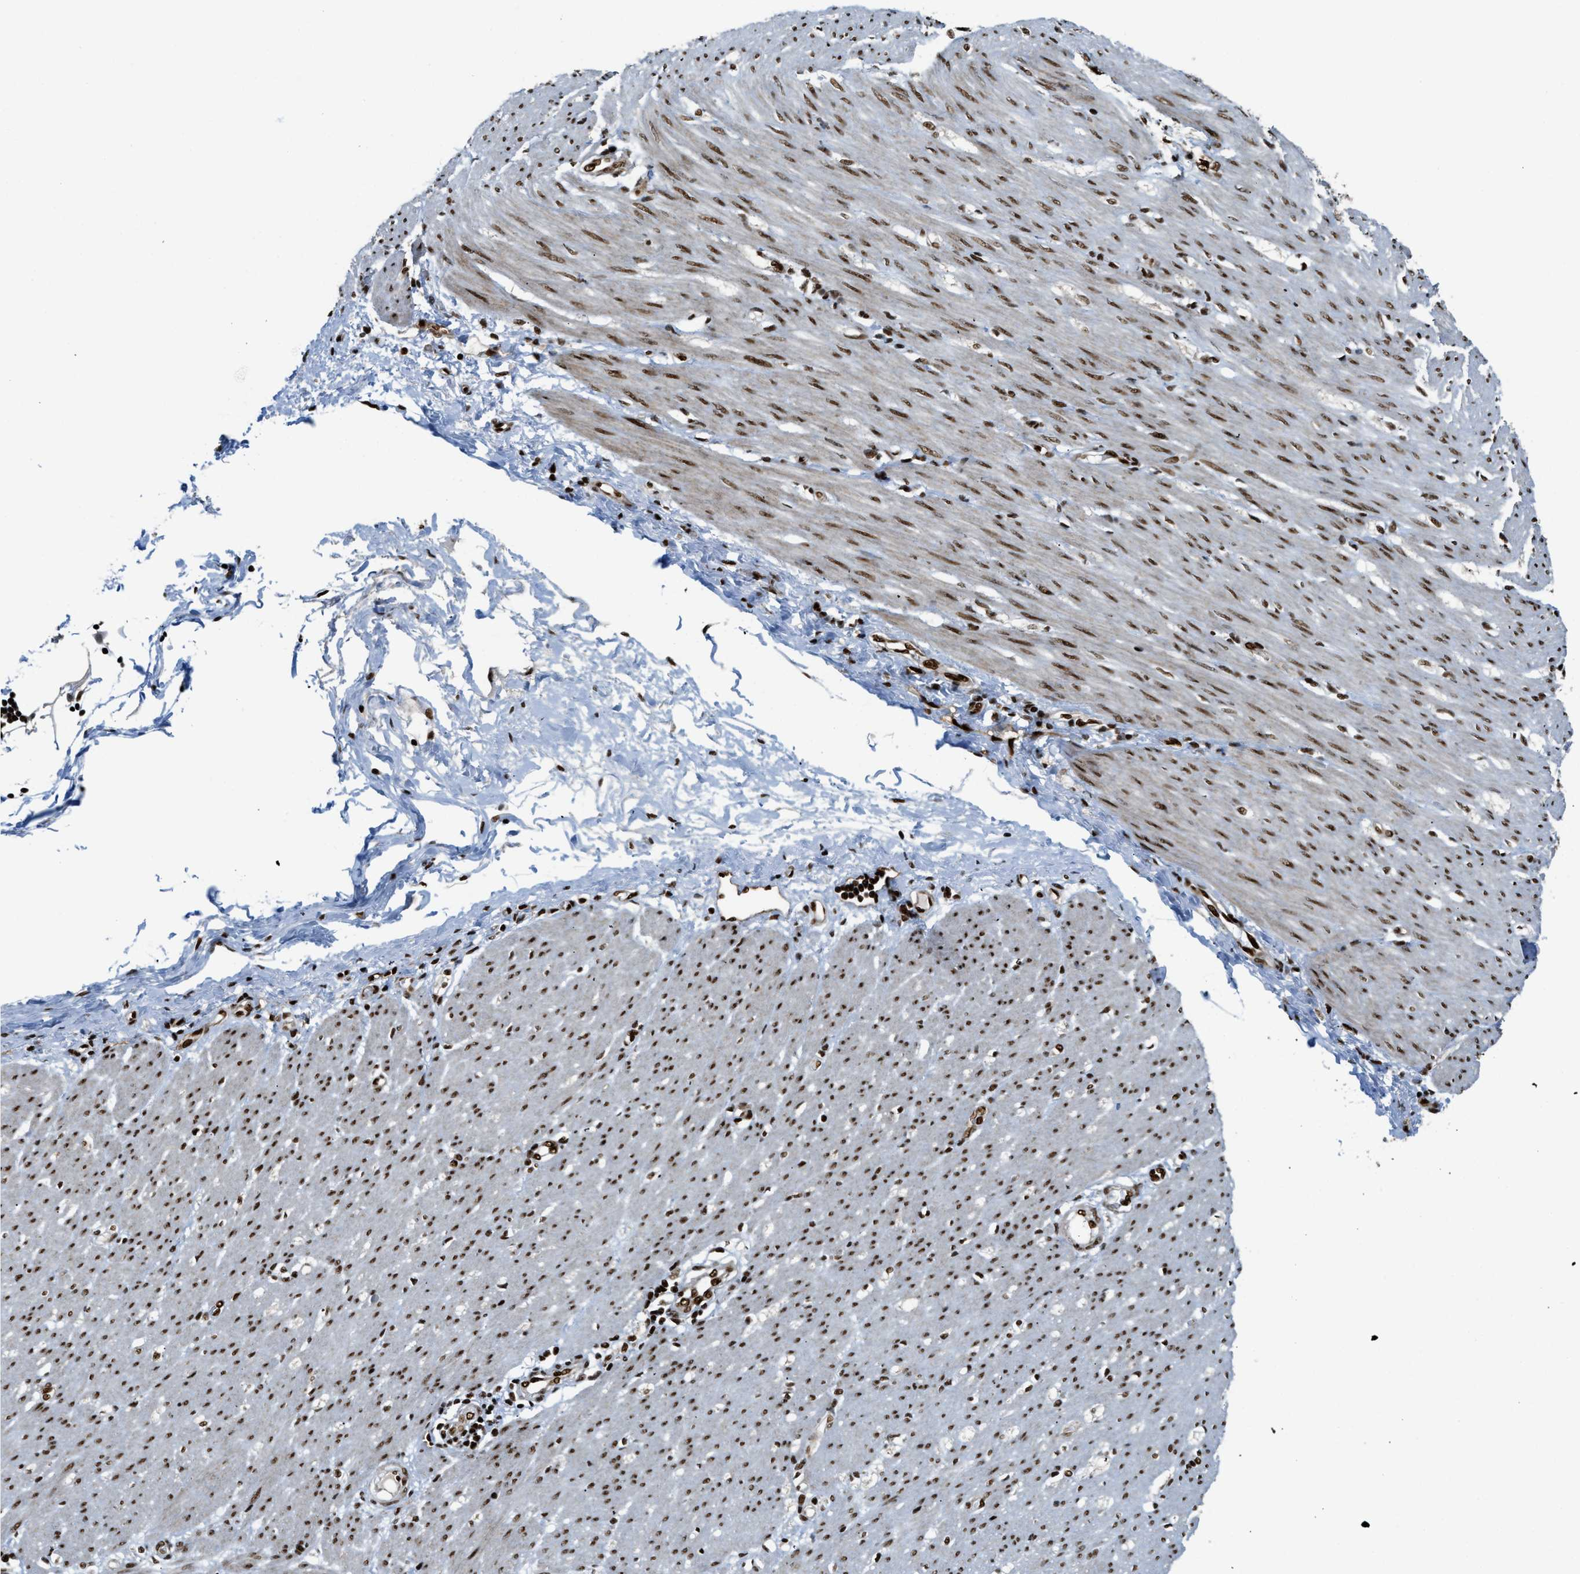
{"staining": {"intensity": "strong", "quantity": ">75%", "location": "nuclear"}, "tissue": "adipose tissue", "cell_type": "Adipocytes", "image_type": "normal", "snomed": [{"axis": "morphology", "description": "Normal tissue, NOS"}, {"axis": "morphology", "description": "Adenocarcinoma, NOS"}, {"axis": "topography", "description": "Colon"}, {"axis": "topography", "description": "Peripheral nerve tissue"}], "caption": "Immunohistochemistry (IHC) (DAB) staining of benign adipose tissue reveals strong nuclear protein expression in approximately >75% of adipocytes.", "gene": "GABPB1", "patient": {"sex": "male", "age": 14}}